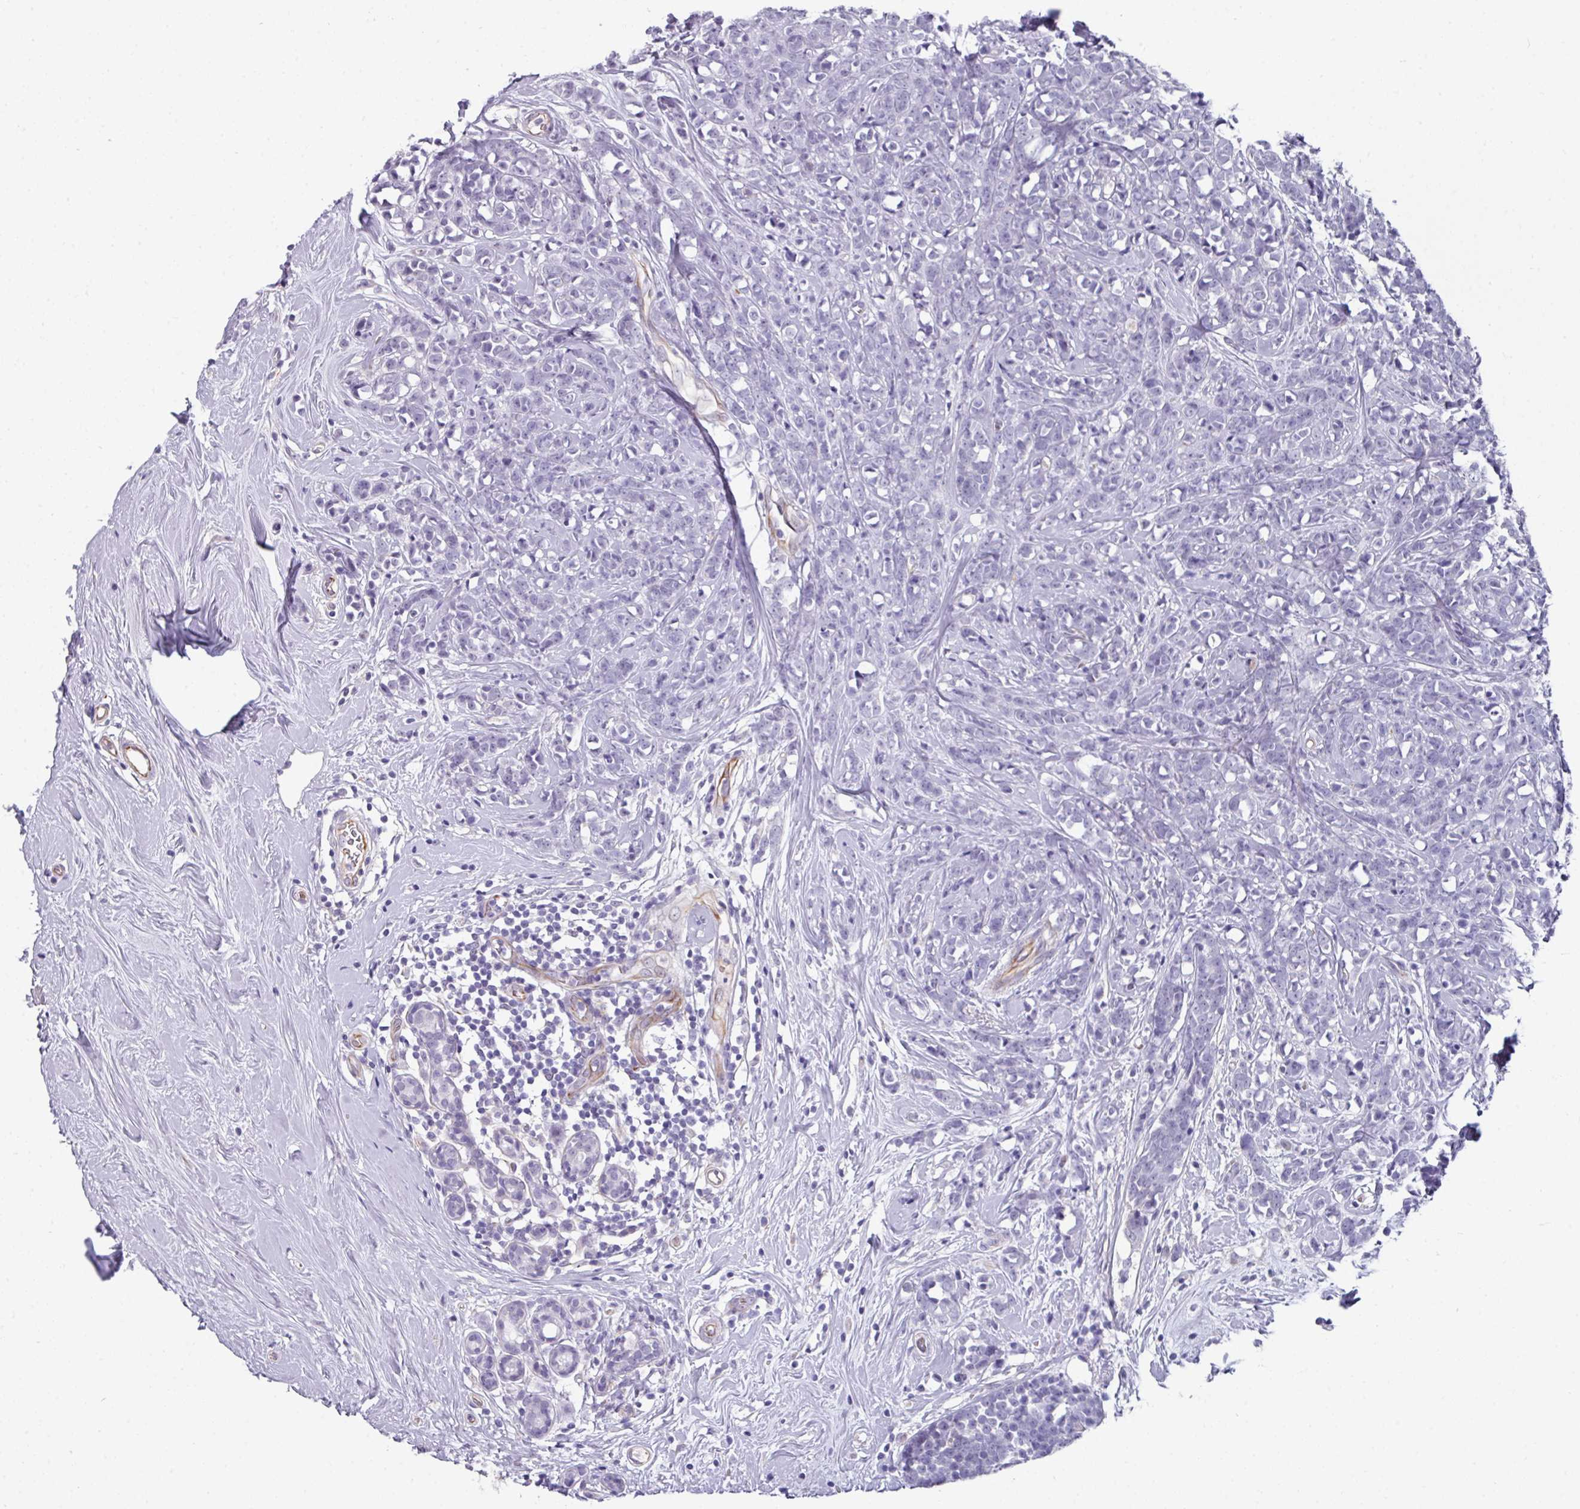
{"staining": {"intensity": "negative", "quantity": "none", "location": "none"}, "tissue": "breast cancer", "cell_type": "Tumor cells", "image_type": "cancer", "snomed": [{"axis": "morphology", "description": "Lobular carcinoma"}, {"axis": "topography", "description": "Breast"}], "caption": "The photomicrograph reveals no staining of tumor cells in breast cancer (lobular carcinoma).", "gene": "EYA3", "patient": {"sex": "female", "age": 58}}